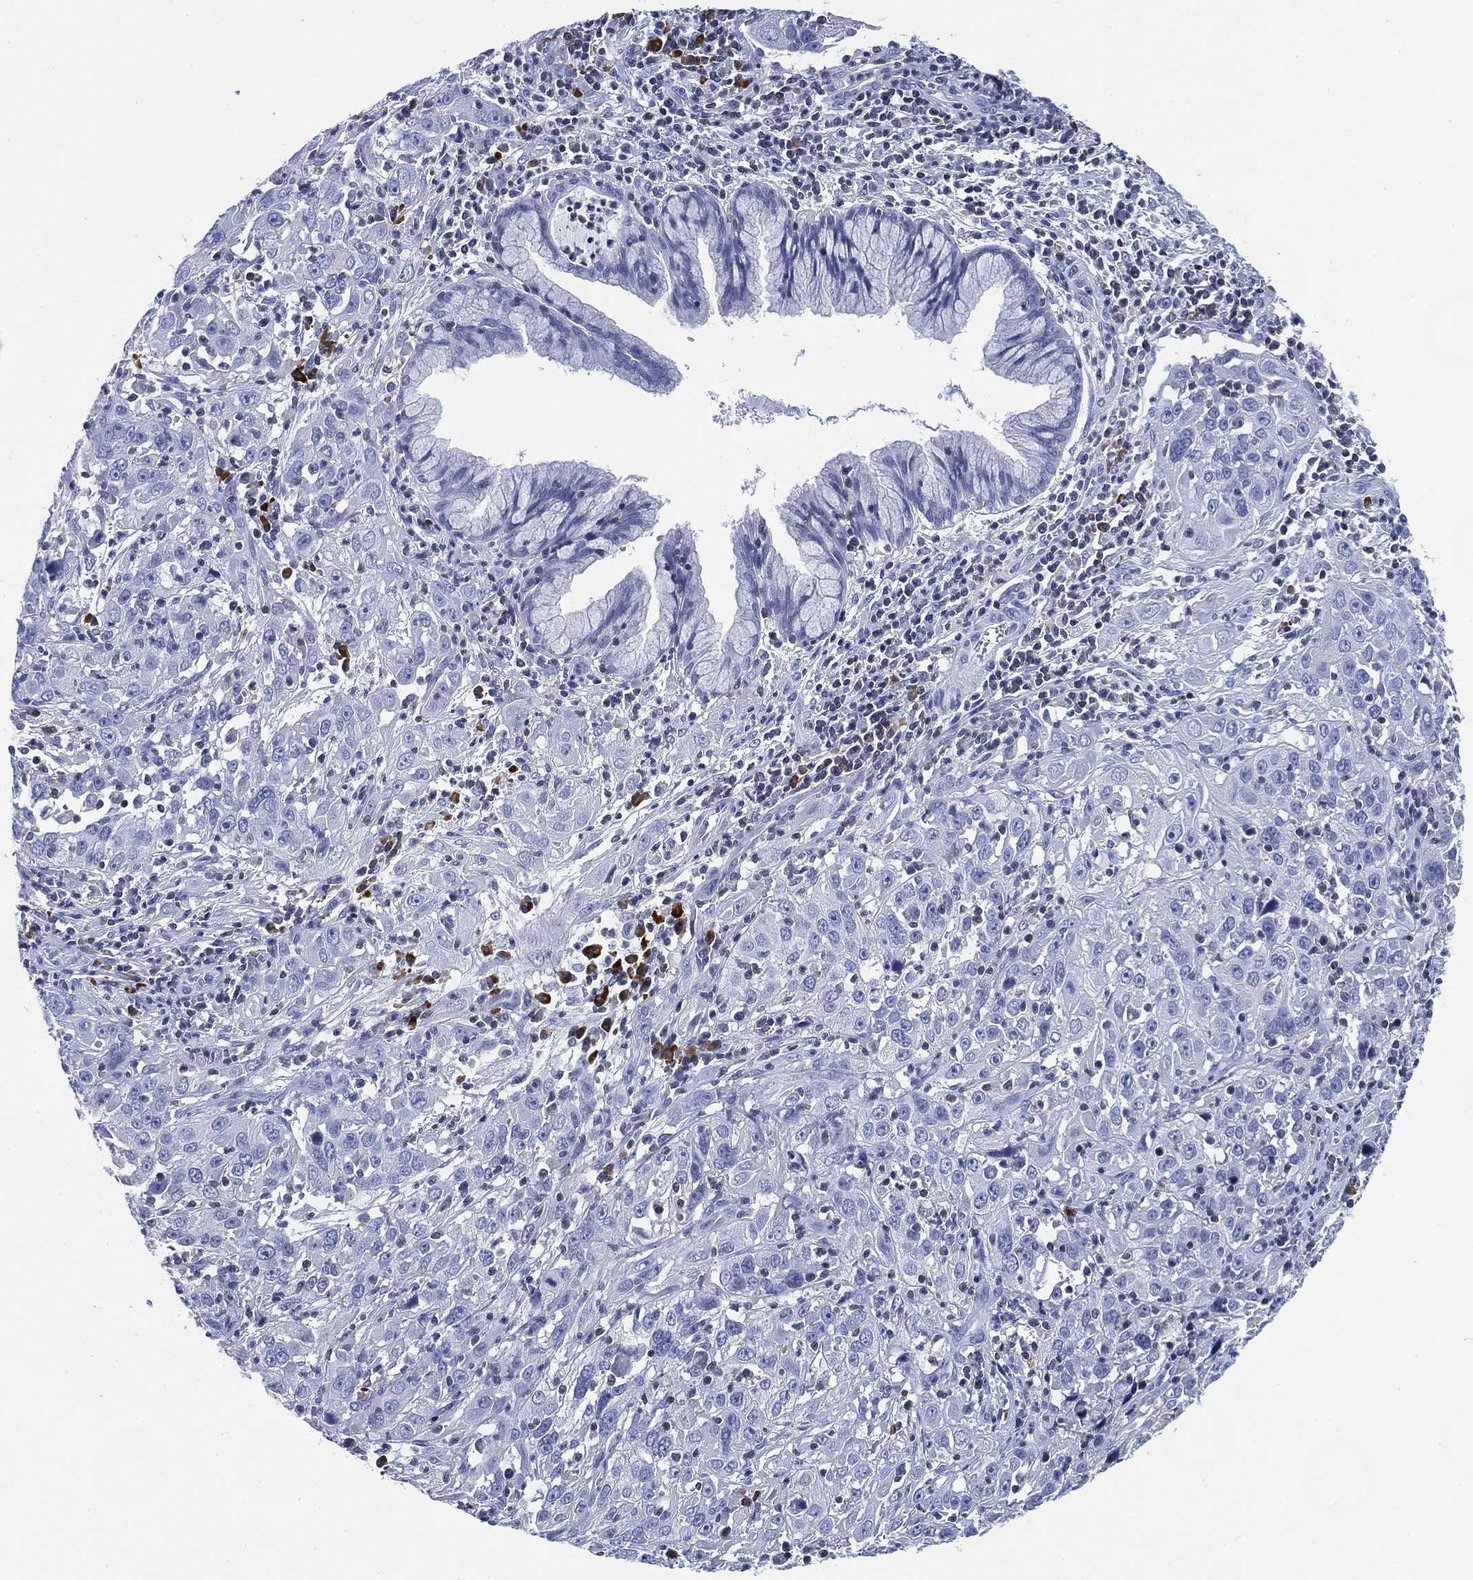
{"staining": {"intensity": "negative", "quantity": "none", "location": "none"}, "tissue": "cervical cancer", "cell_type": "Tumor cells", "image_type": "cancer", "snomed": [{"axis": "morphology", "description": "Squamous cell carcinoma, NOS"}, {"axis": "topography", "description": "Cervix"}], "caption": "High power microscopy micrograph of an IHC micrograph of squamous cell carcinoma (cervical), revealing no significant staining in tumor cells.", "gene": "FYB1", "patient": {"sex": "female", "age": 32}}